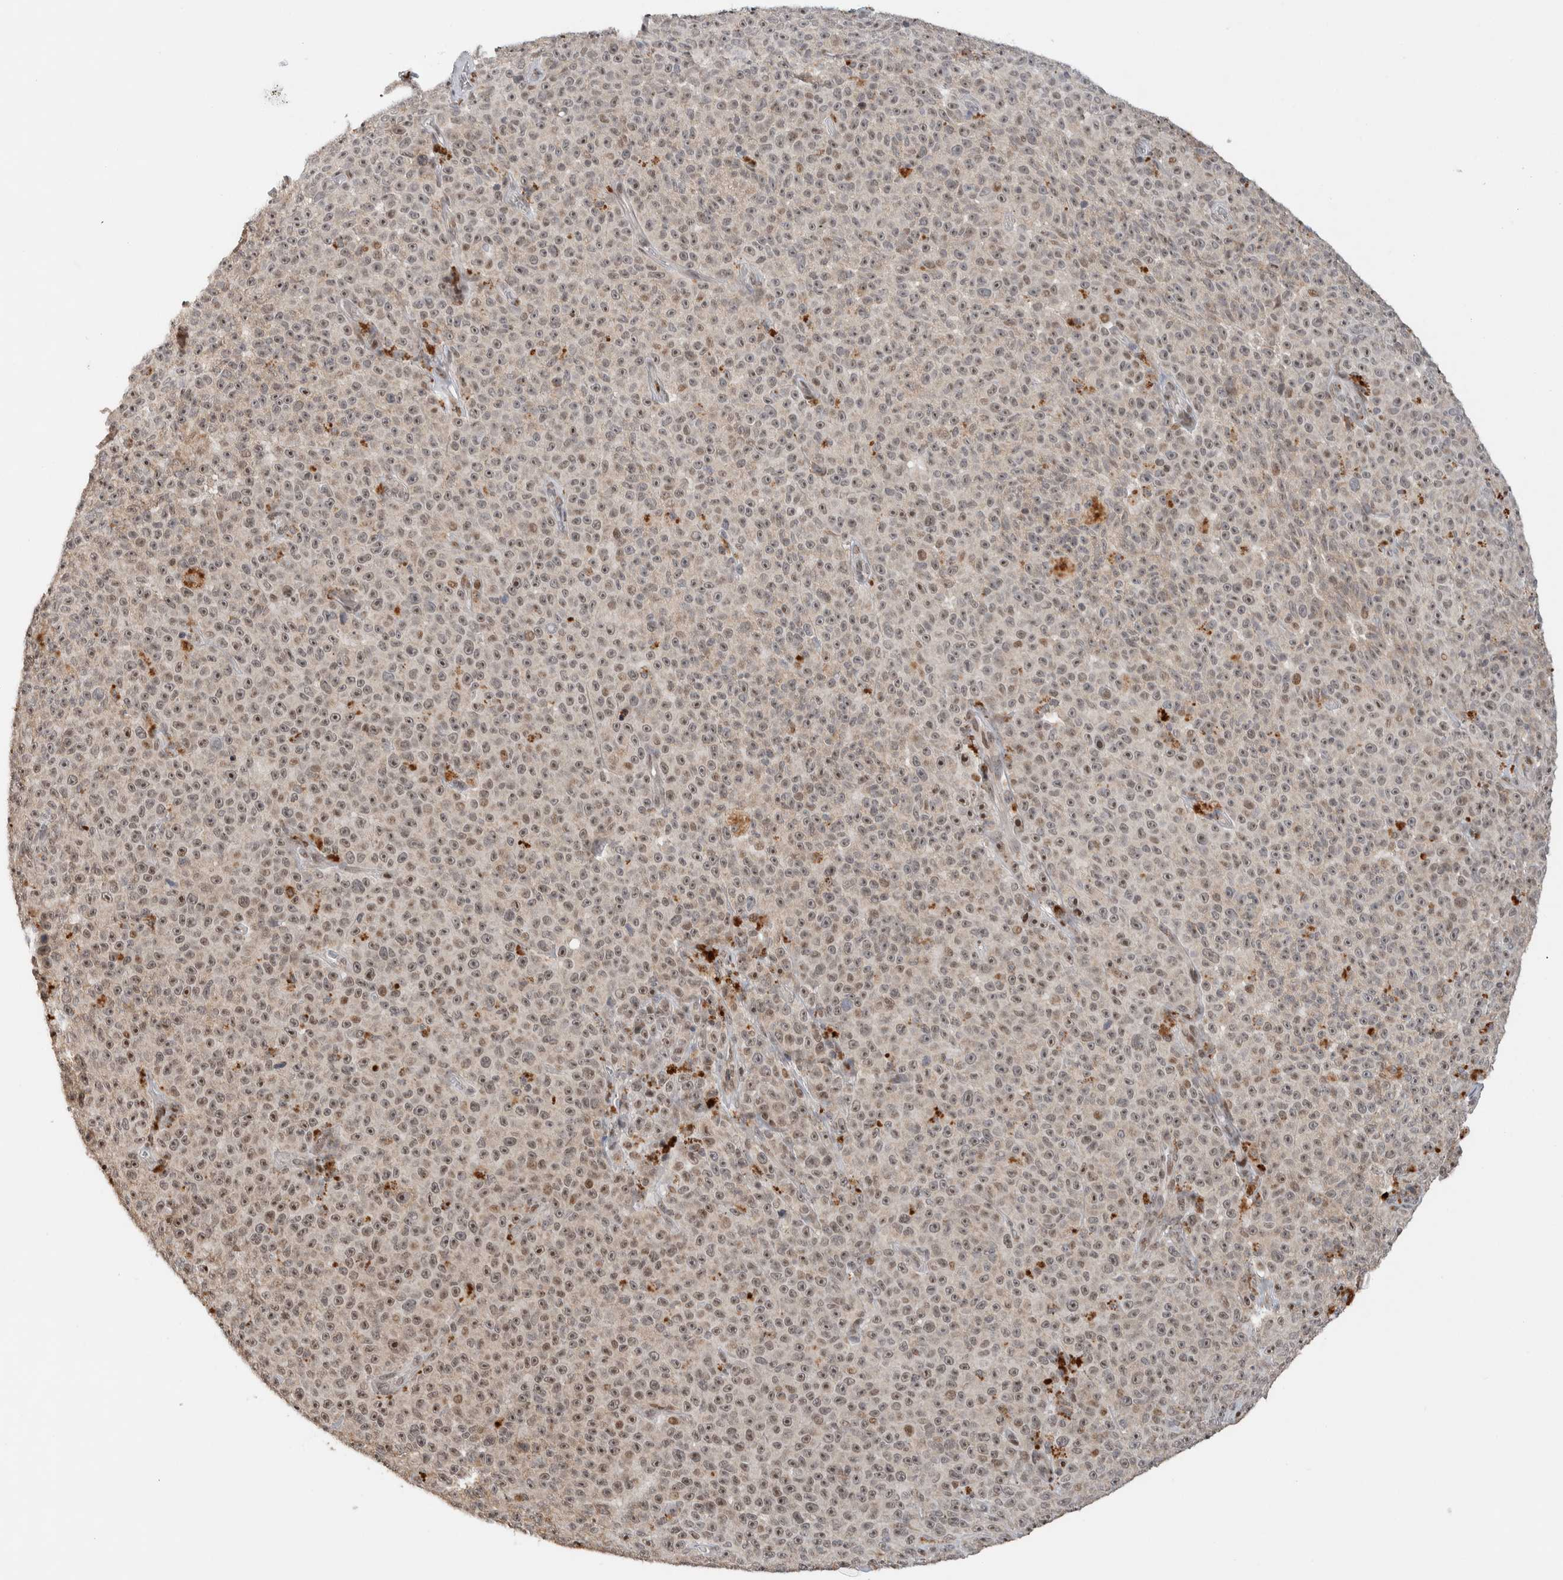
{"staining": {"intensity": "moderate", "quantity": ">75%", "location": "nuclear"}, "tissue": "melanoma", "cell_type": "Tumor cells", "image_type": "cancer", "snomed": [{"axis": "morphology", "description": "Malignant melanoma, NOS"}, {"axis": "topography", "description": "Skin"}], "caption": "Immunohistochemical staining of melanoma displays medium levels of moderate nuclear protein staining in about >75% of tumor cells.", "gene": "ZNF521", "patient": {"sex": "female", "age": 82}}